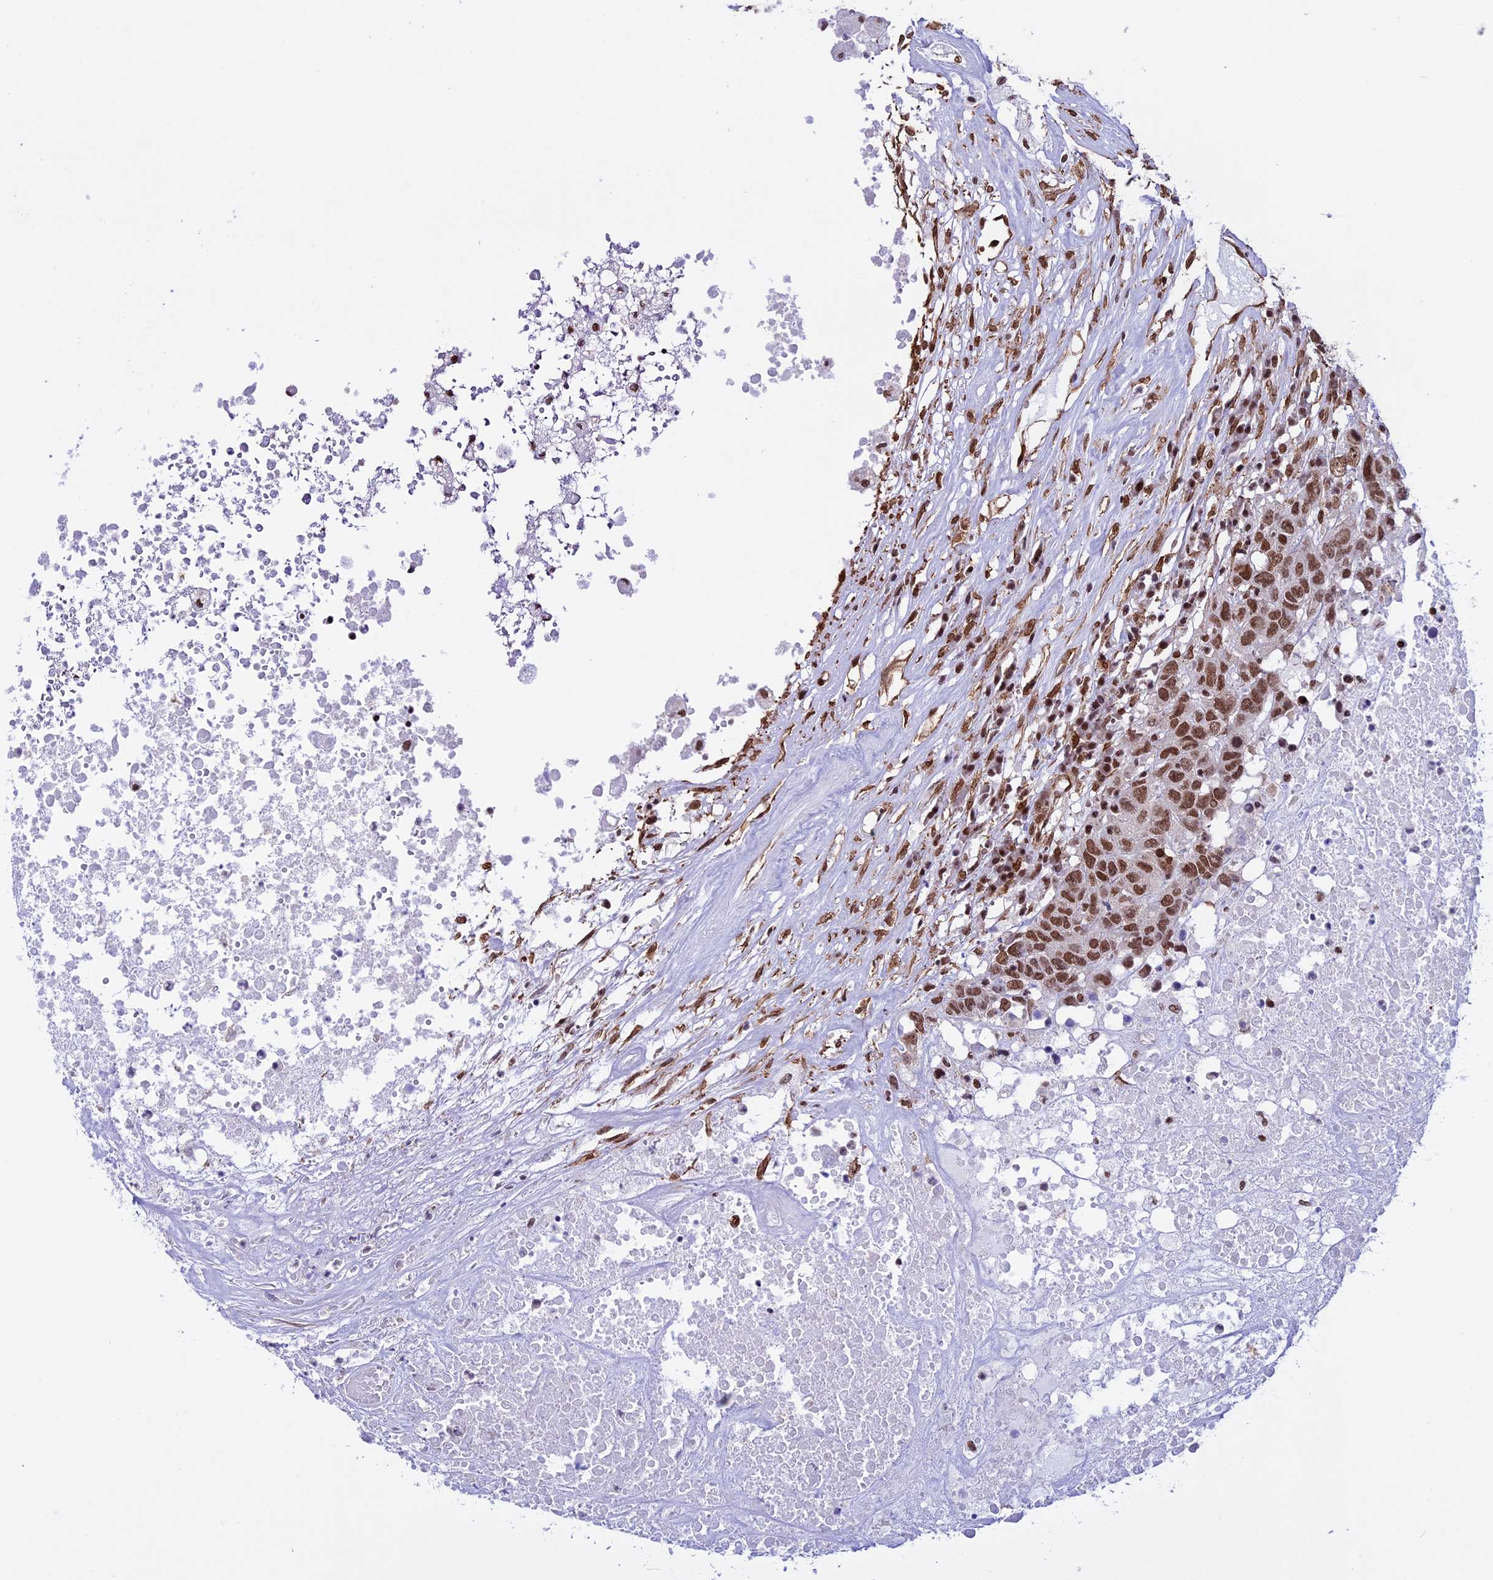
{"staining": {"intensity": "moderate", "quantity": ">75%", "location": "nuclear"}, "tissue": "head and neck cancer", "cell_type": "Tumor cells", "image_type": "cancer", "snomed": [{"axis": "morphology", "description": "Squamous cell carcinoma, NOS"}, {"axis": "topography", "description": "Head-Neck"}], "caption": "The histopathology image displays staining of squamous cell carcinoma (head and neck), revealing moderate nuclear protein positivity (brown color) within tumor cells.", "gene": "MPHOSPH8", "patient": {"sex": "male", "age": 66}}